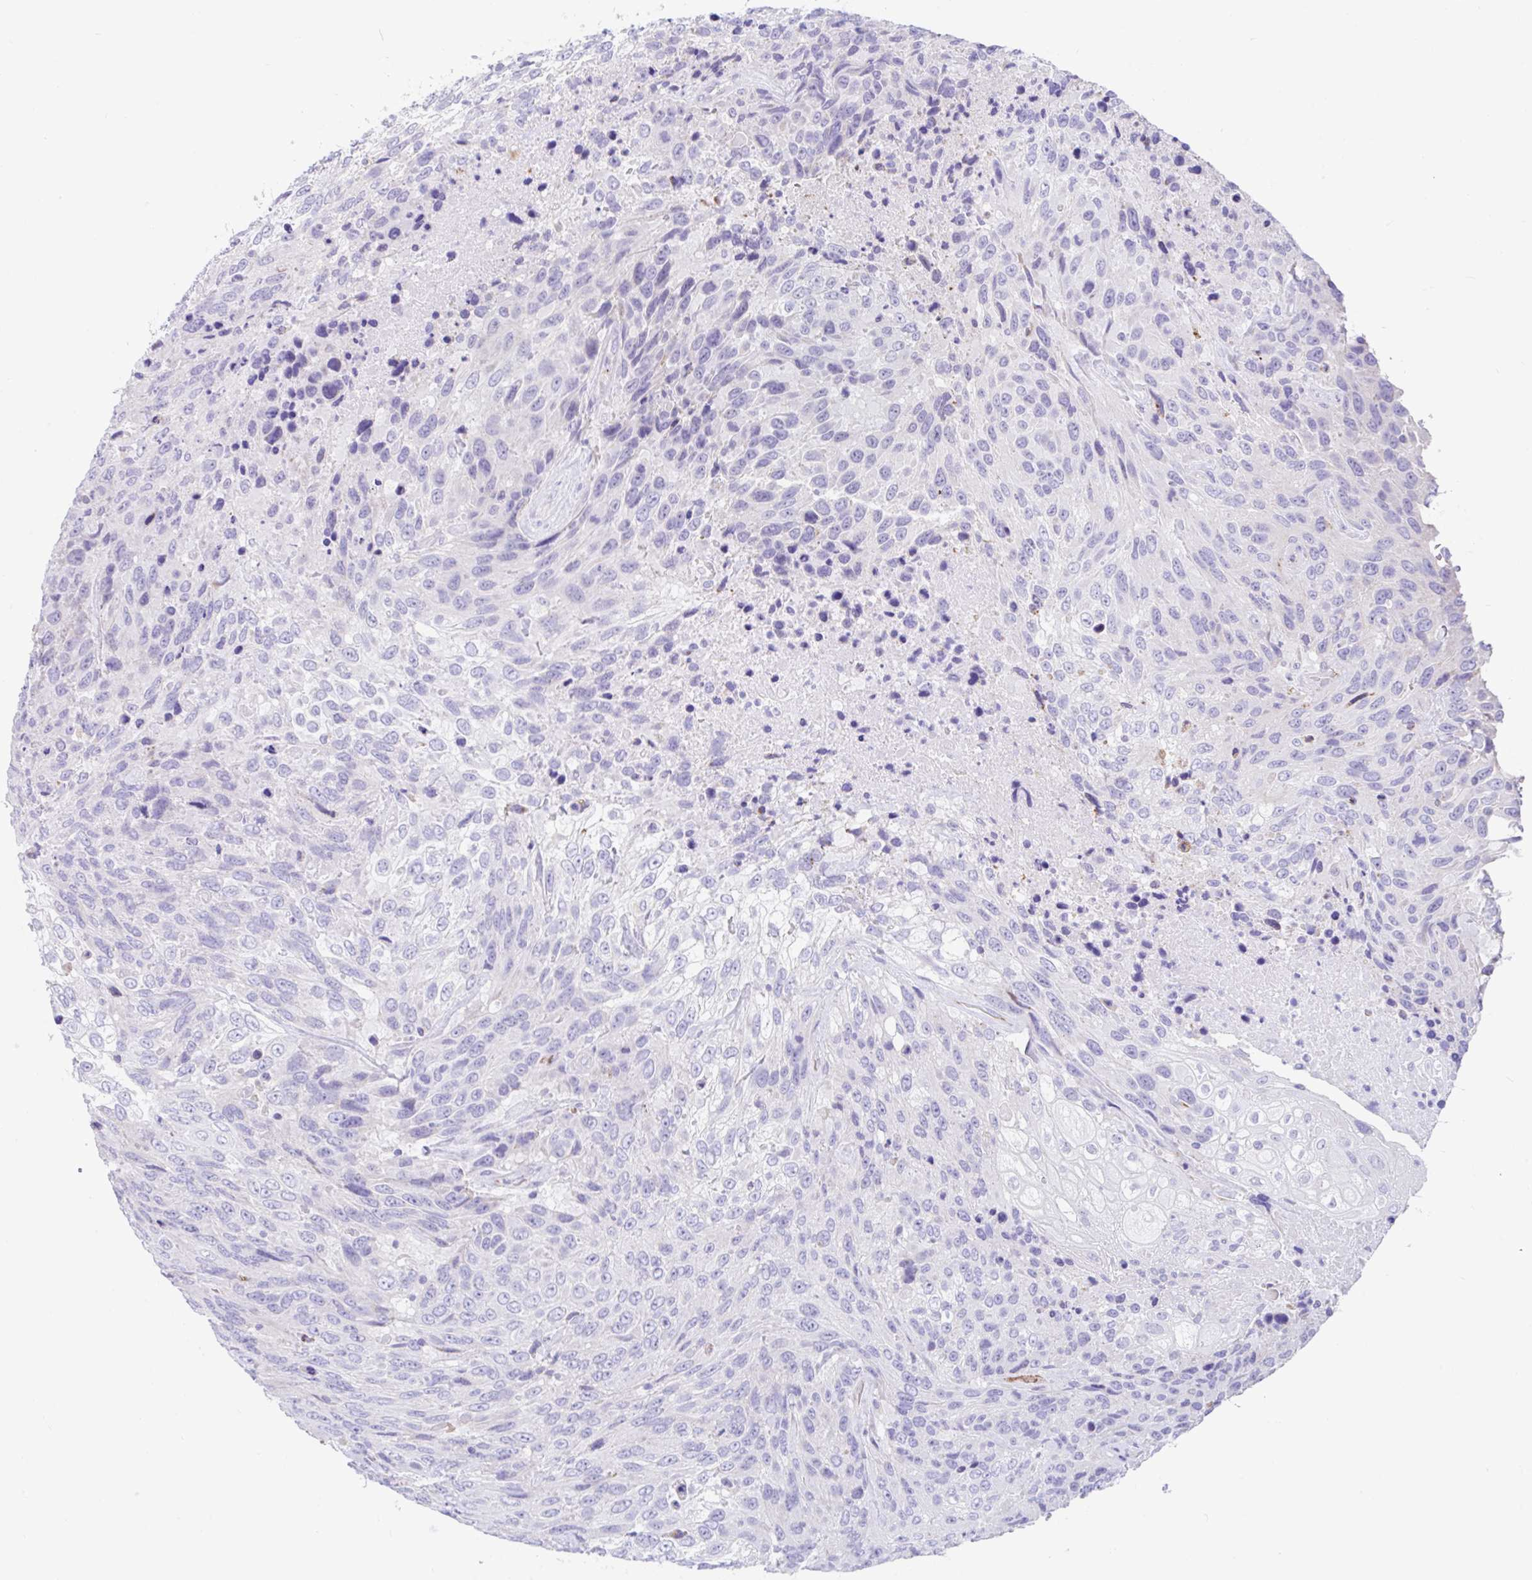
{"staining": {"intensity": "negative", "quantity": "none", "location": "none"}, "tissue": "urothelial cancer", "cell_type": "Tumor cells", "image_type": "cancer", "snomed": [{"axis": "morphology", "description": "Urothelial carcinoma, High grade"}, {"axis": "topography", "description": "Urinary bladder"}], "caption": "High power microscopy histopathology image of an IHC image of urothelial cancer, revealing no significant staining in tumor cells.", "gene": "CCSAP", "patient": {"sex": "female", "age": 70}}